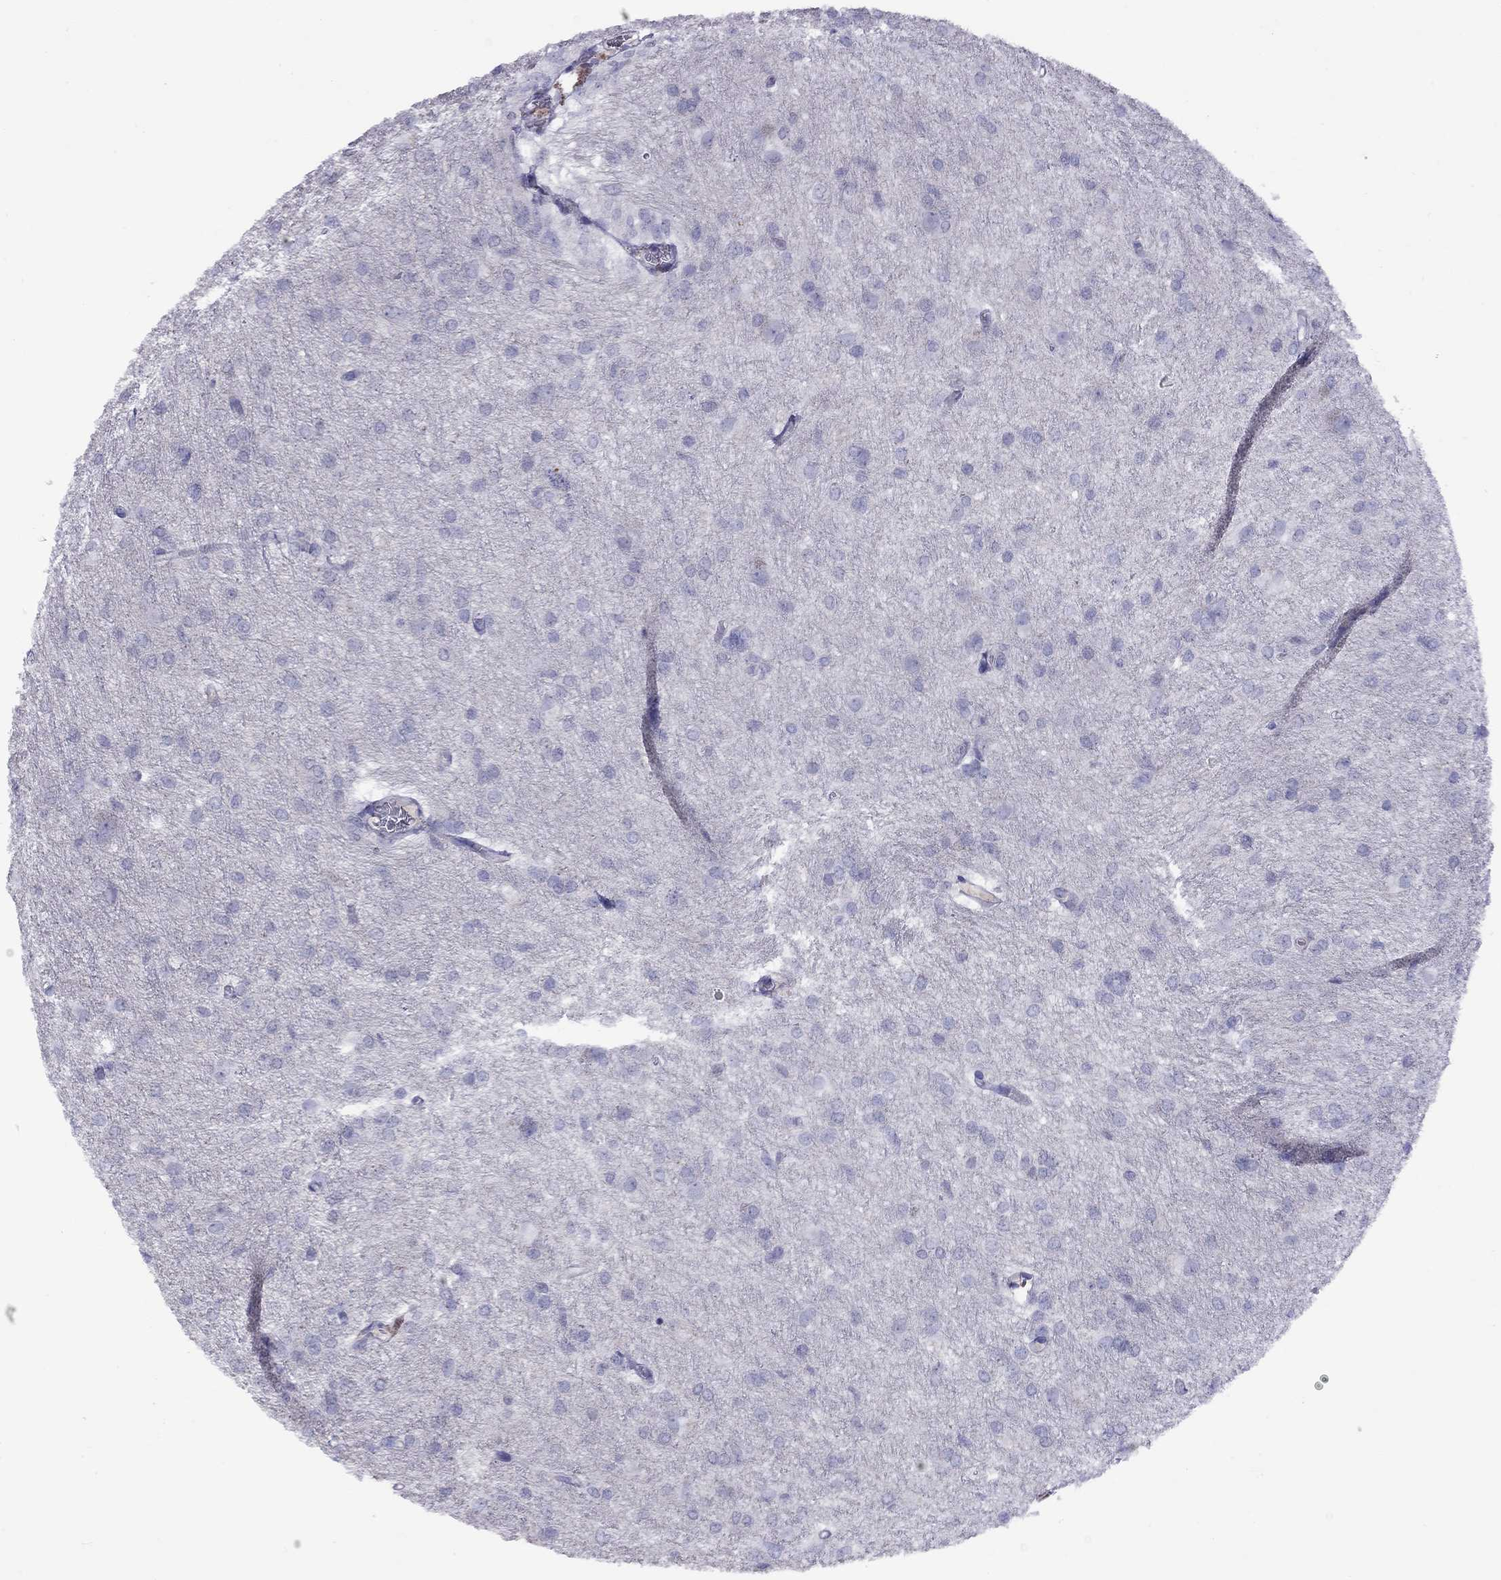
{"staining": {"intensity": "negative", "quantity": "none", "location": "none"}, "tissue": "glioma", "cell_type": "Tumor cells", "image_type": "cancer", "snomed": [{"axis": "morphology", "description": "Glioma, malignant, High grade"}, {"axis": "topography", "description": "Brain"}], "caption": "Immunohistochemical staining of human high-grade glioma (malignant) exhibits no significant staining in tumor cells.", "gene": "CPNE4", "patient": {"sex": "male", "age": 68}}